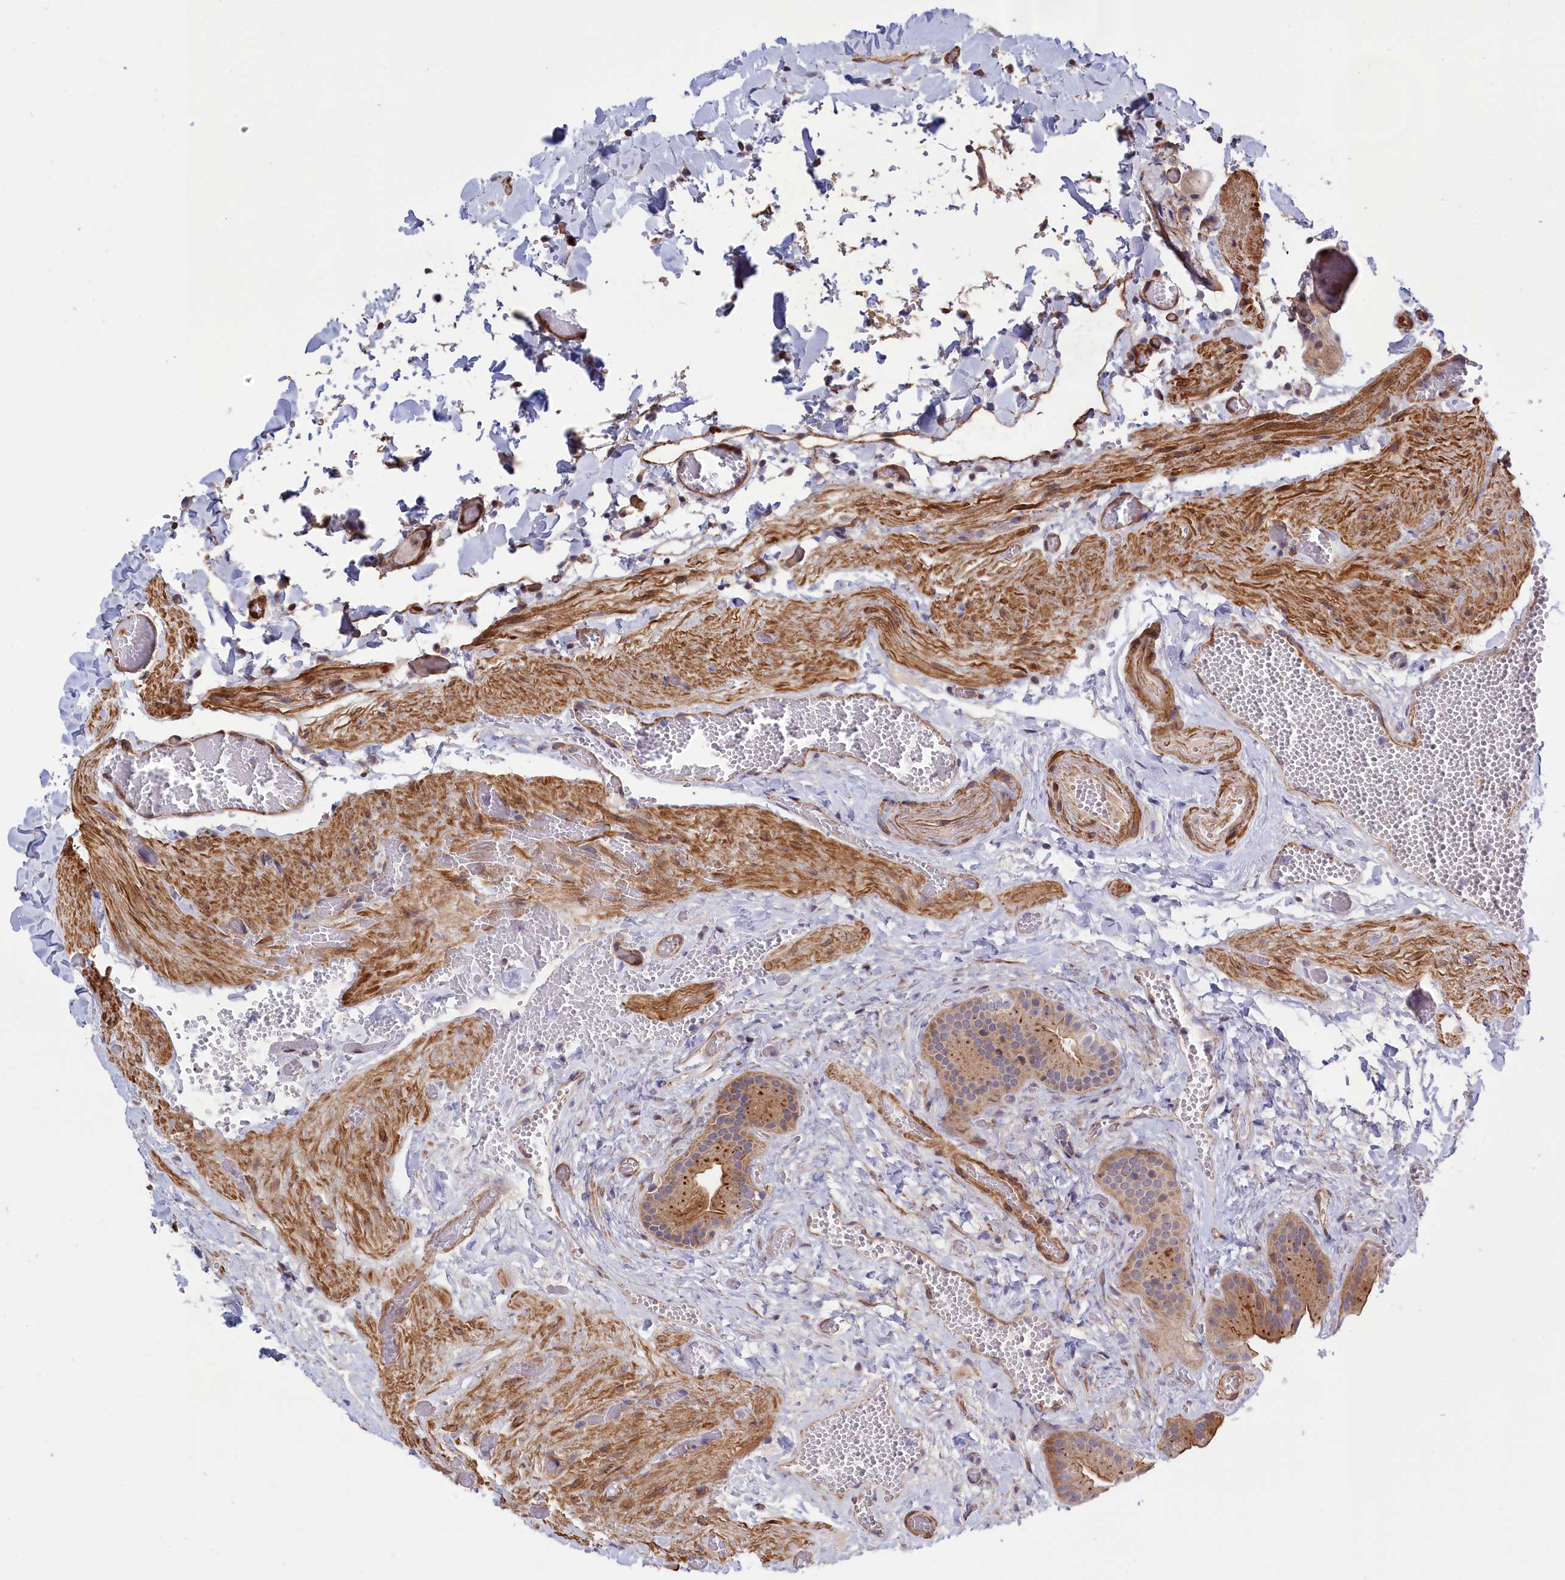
{"staining": {"intensity": "moderate", "quantity": "25%-75%", "location": "cytoplasmic/membranous"}, "tissue": "gallbladder", "cell_type": "Glandular cells", "image_type": "normal", "snomed": [{"axis": "morphology", "description": "Normal tissue, NOS"}, {"axis": "topography", "description": "Gallbladder"}], "caption": "DAB immunohistochemical staining of unremarkable gallbladder reveals moderate cytoplasmic/membranous protein staining in approximately 25%-75% of glandular cells.", "gene": "ANKRD27", "patient": {"sex": "female", "age": 64}}